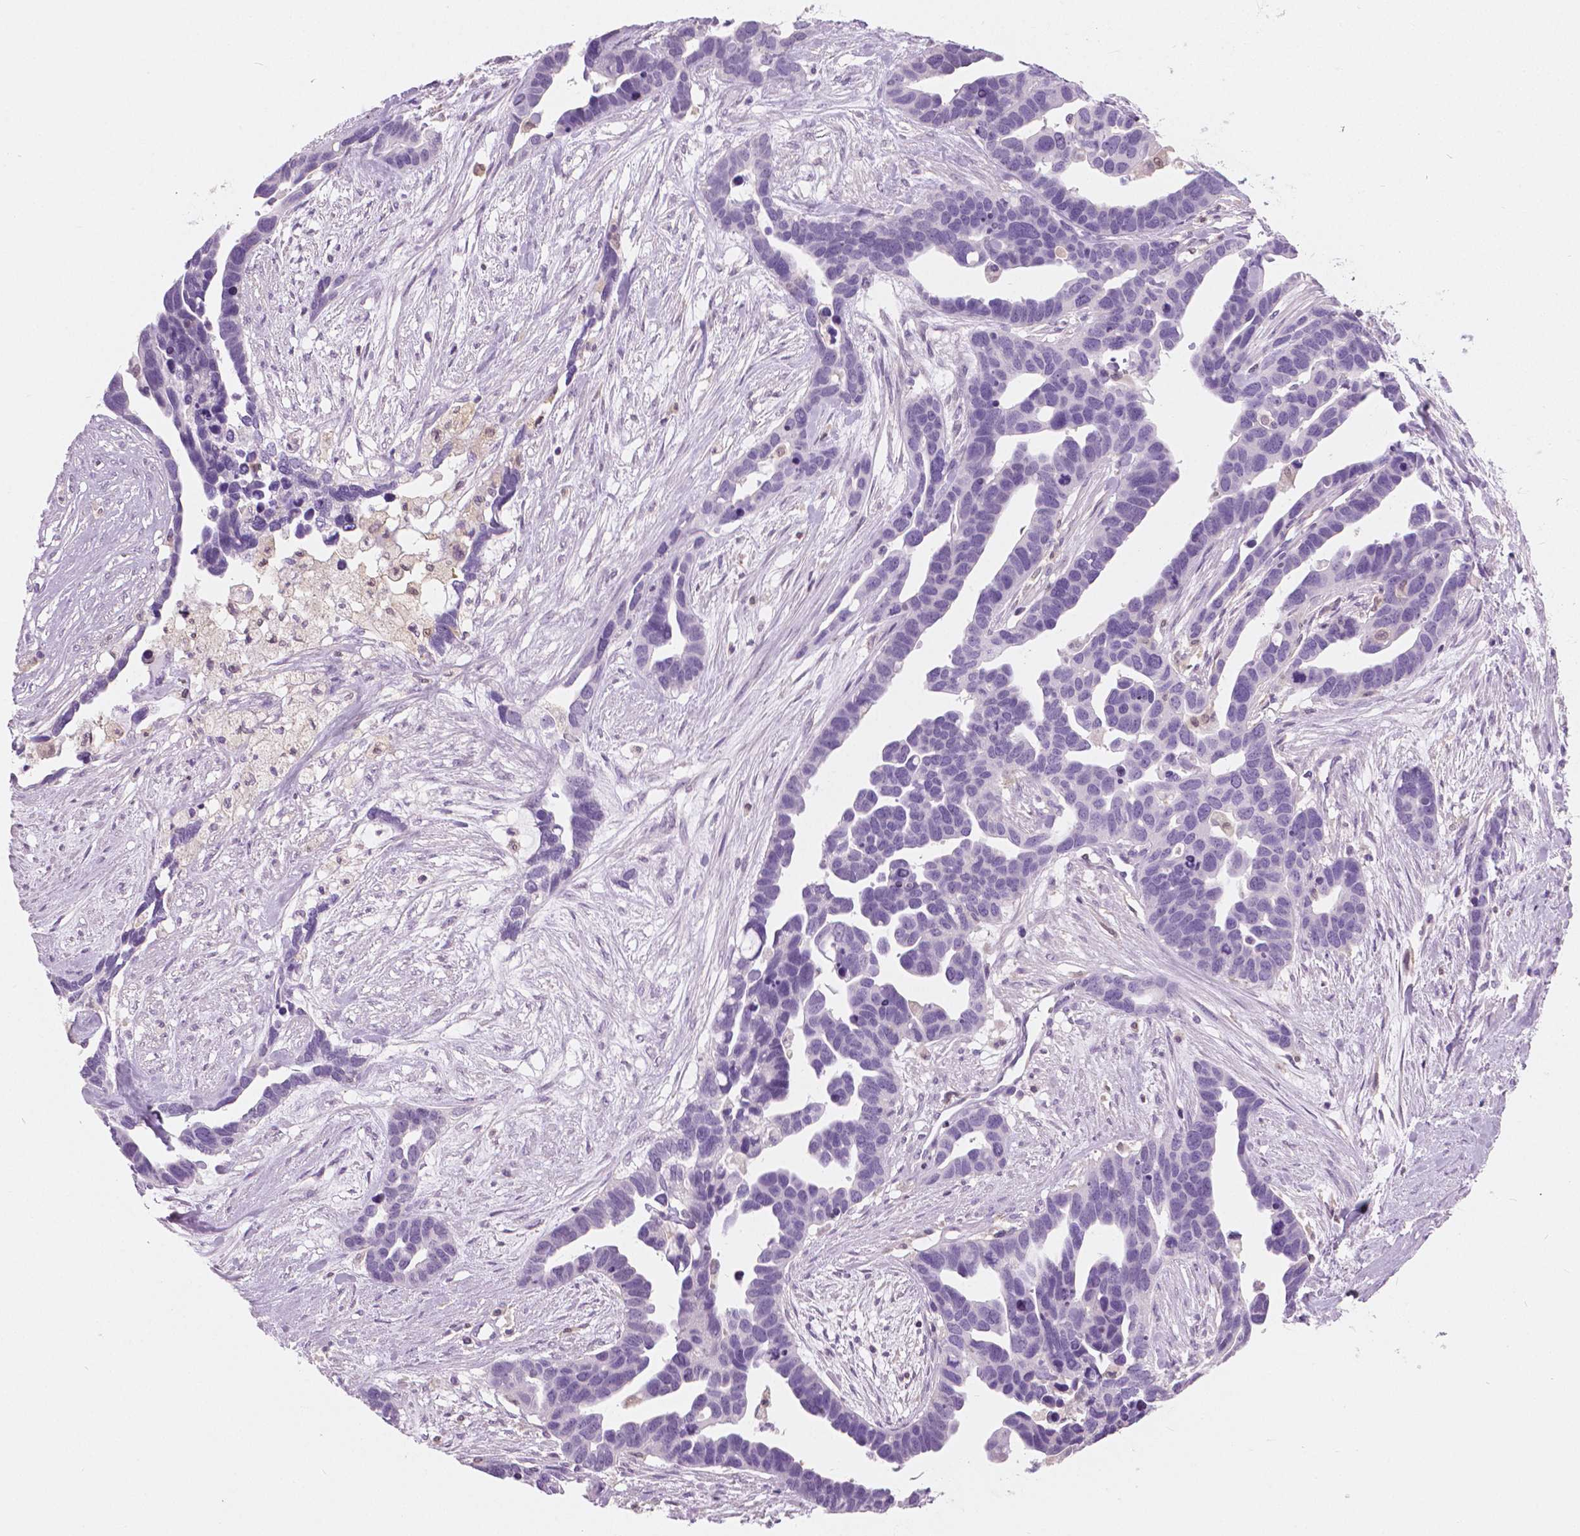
{"staining": {"intensity": "negative", "quantity": "none", "location": "none"}, "tissue": "ovarian cancer", "cell_type": "Tumor cells", "image_type": "cancer", "snomed": [{"axis": "morphology", "description": "Cystadenocarcinoma, serous, NOS"}, {"axis": "topography", "description": "Ovary"}], "caption": "A photomicrograph of ovarian cancer (serous cystadenocarcinoma) stained for a protein displays no brown staining in tumor cells. Nuclei are stained in blue.", "gene": "GALM", "patient": {"sex": "female", "age": 54}}